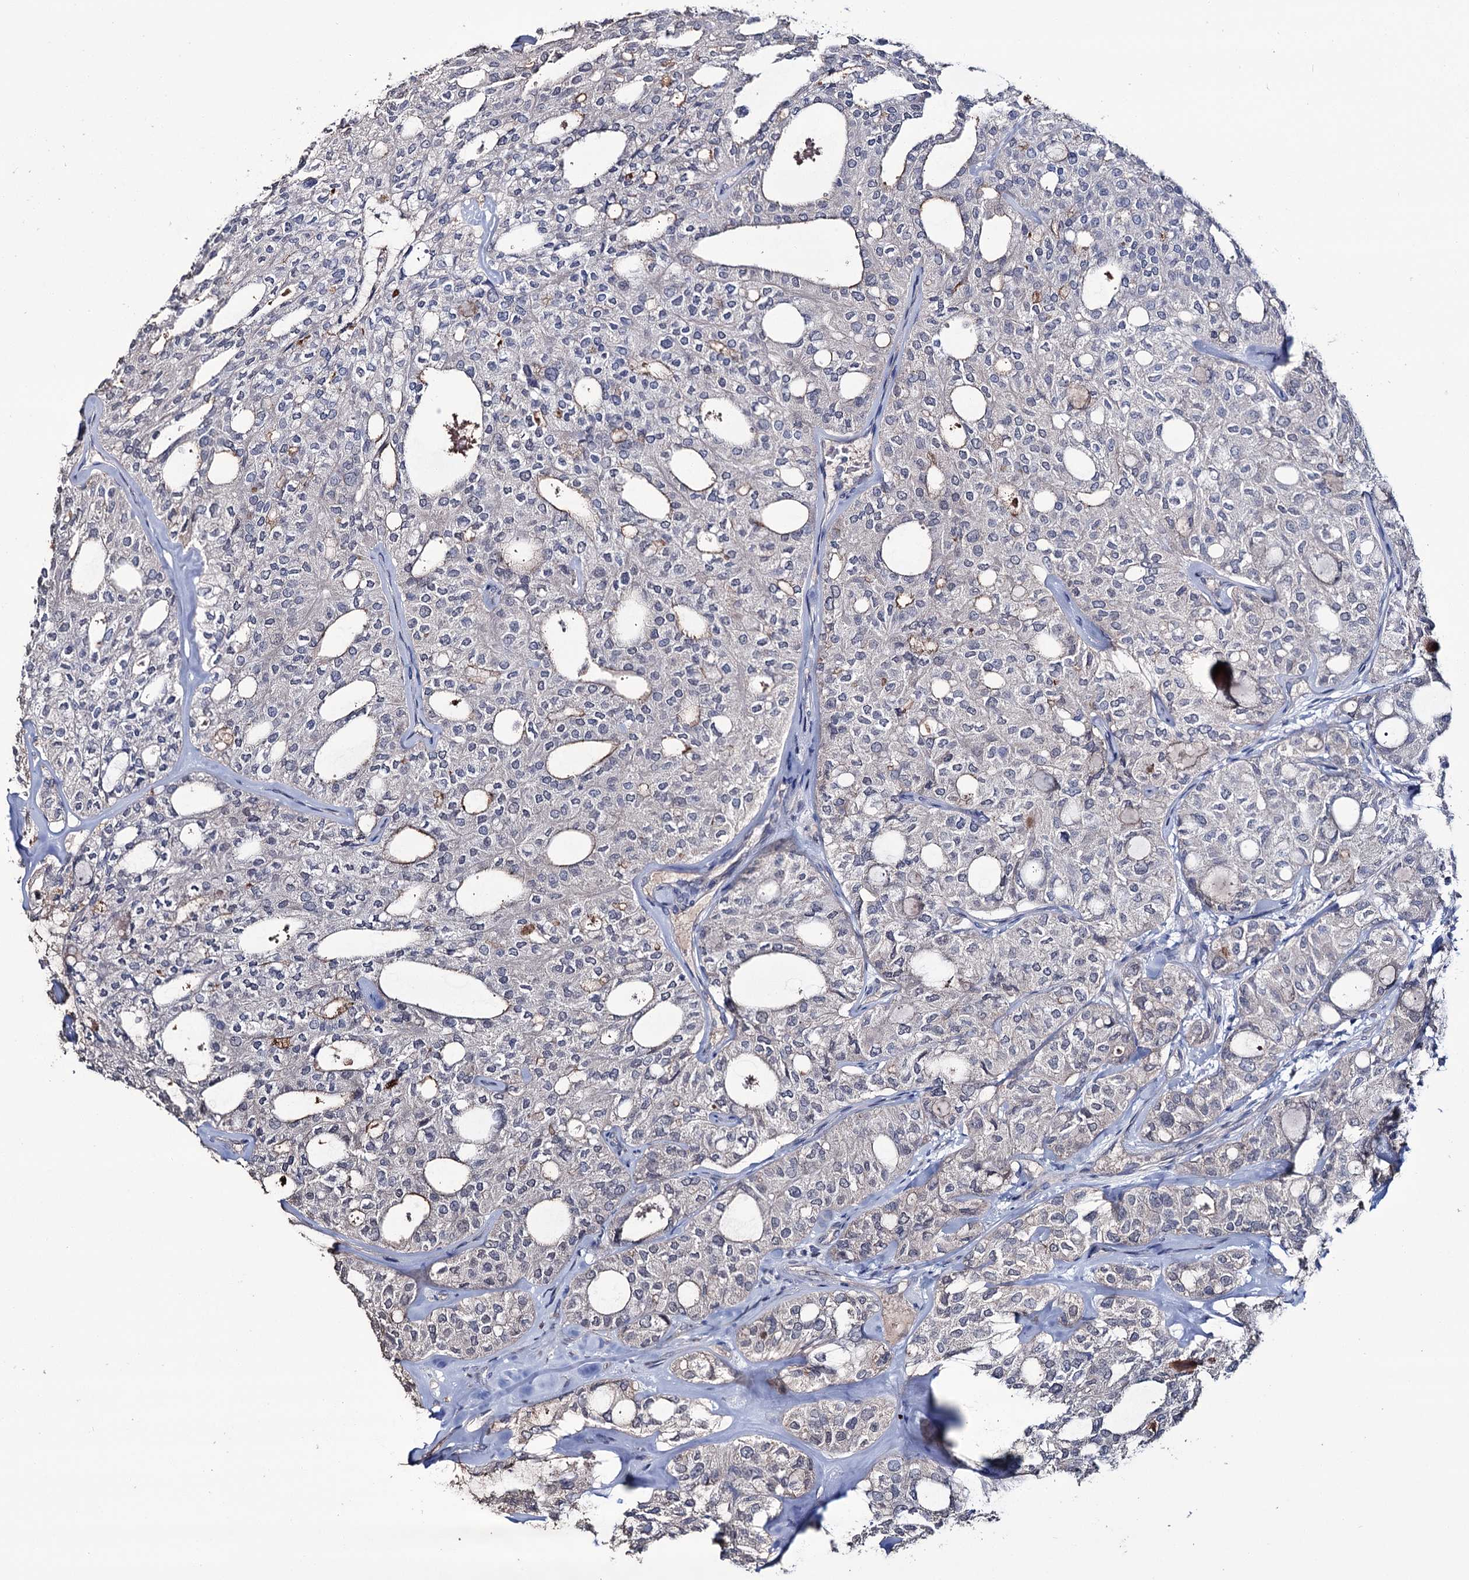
{"staining": {"intensity": "negative", "quantity": "none", "location": "none"}, "tissue": "thyroid cancer", "cell_type": "Tumor cells", "image_type": "cancer", "snomed": [{"axis": "morphology", "description": "Follicular adenoma carcinoma, NOS"}, {"axis": "topography", "description": "Thyroid gland"}], "caption": "The image exhibits no staining of tumor cells in follicular adenoma carcinoma (thyroid).", "gene": "EPB41L5", "patient": {"sex": "male", "age": 75}}